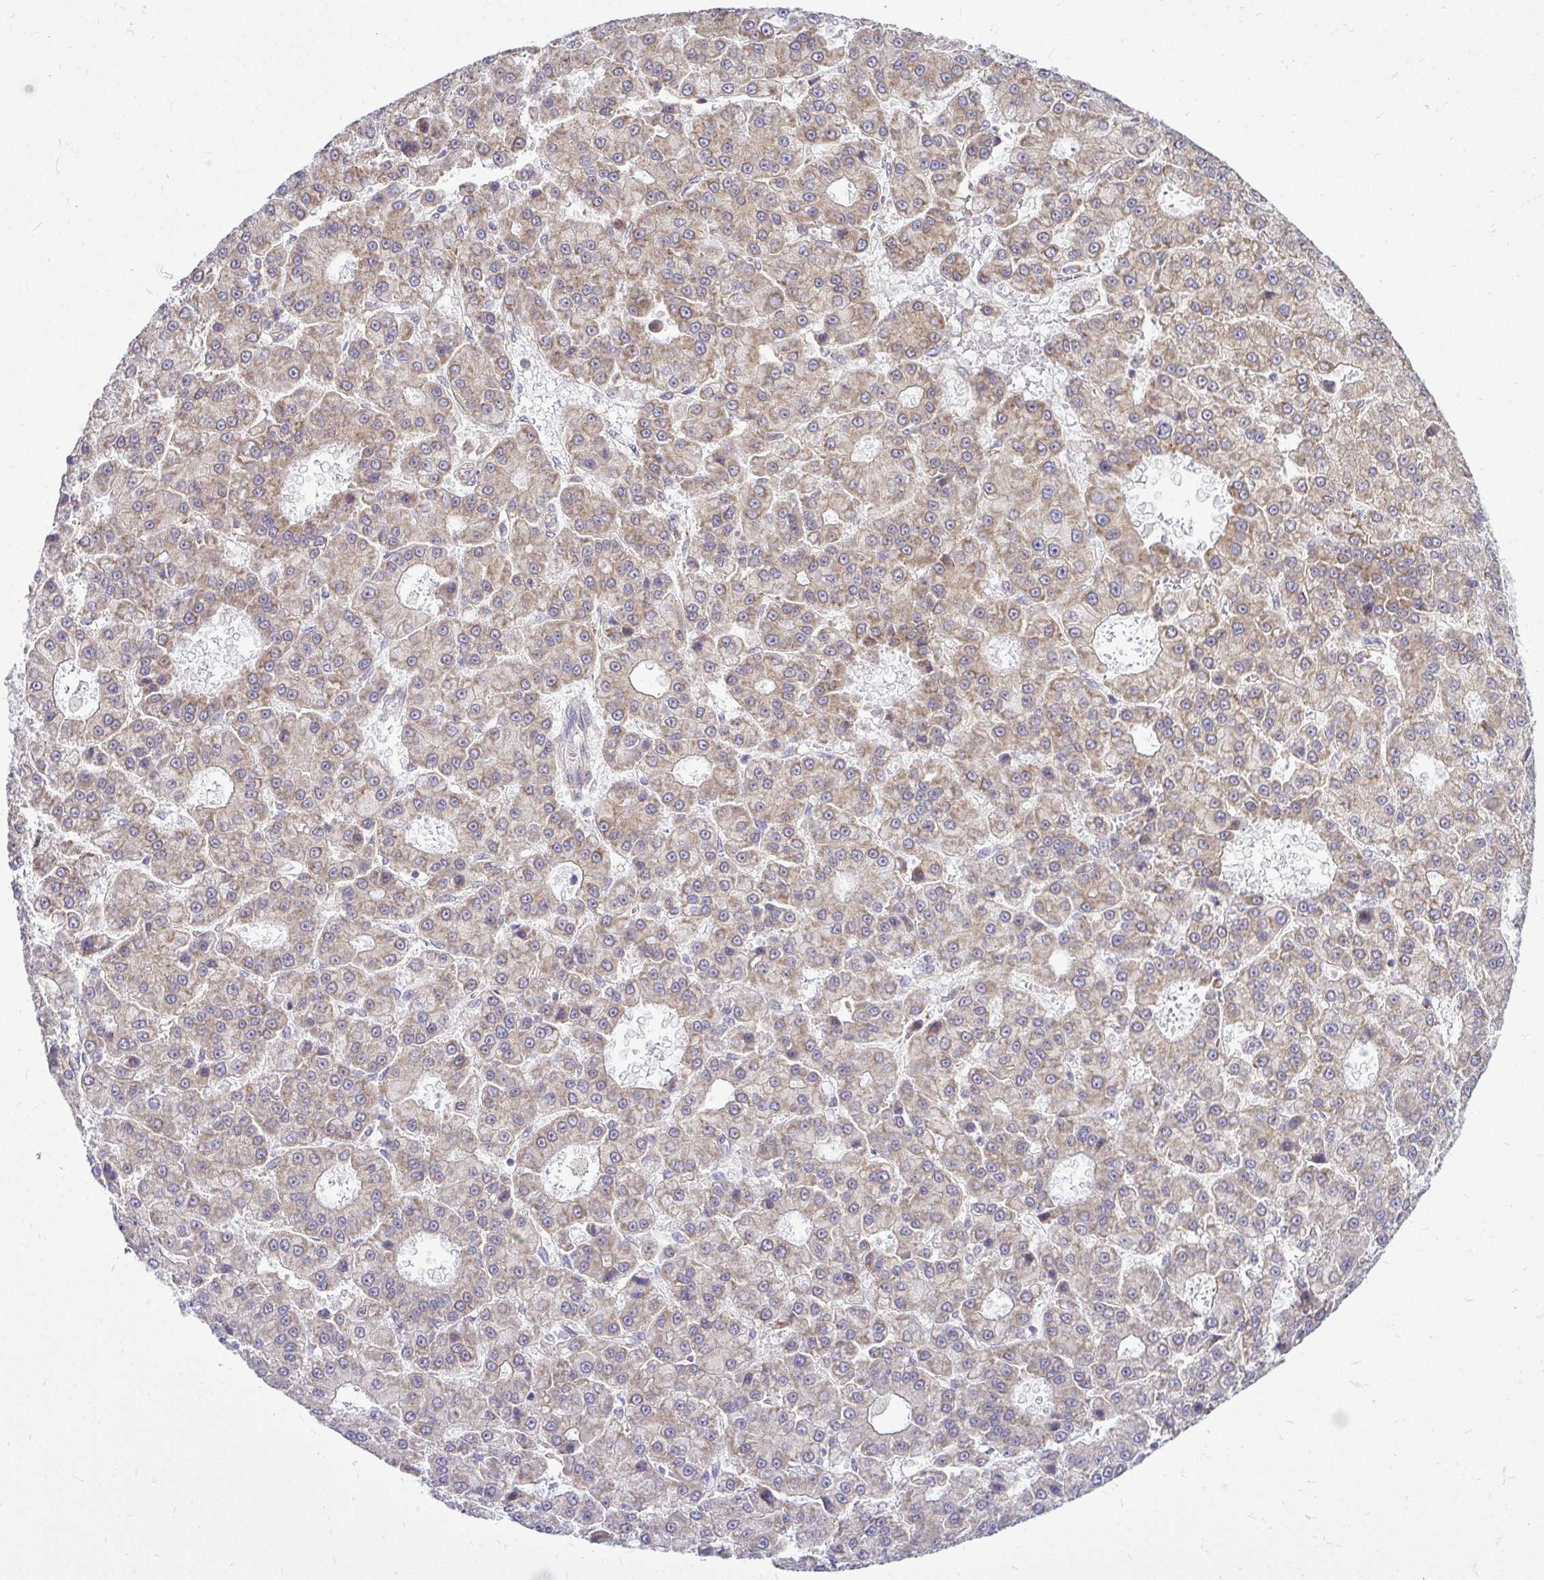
{"staining": {"intensity": "weak", "quantity": "25%-75%", "location": "cytoplasmic/membranous"}, "tissue": "liver cancer", "cell_type": "Tumor cells", "image_type": "cancer", "snomed": [{"axis": "morphology", "description": "Carcinoma, Hepatocellular, NOS"}, {"axis": "topography", "description": "Liver"}], "caption": "Tumor cells demonstrate low levels of weak cytoplasmic/membranous positivity in approximately 25%-75% of cells in liver cancer. The staining is performed using DAB (3,3'-diaminobenzidine) brown chromogen to label protein expression. The nuclei are counter-stained blue using hematoxylin.", "gene": "FMR1", "patient": {"sex": "male", "age": 70}}